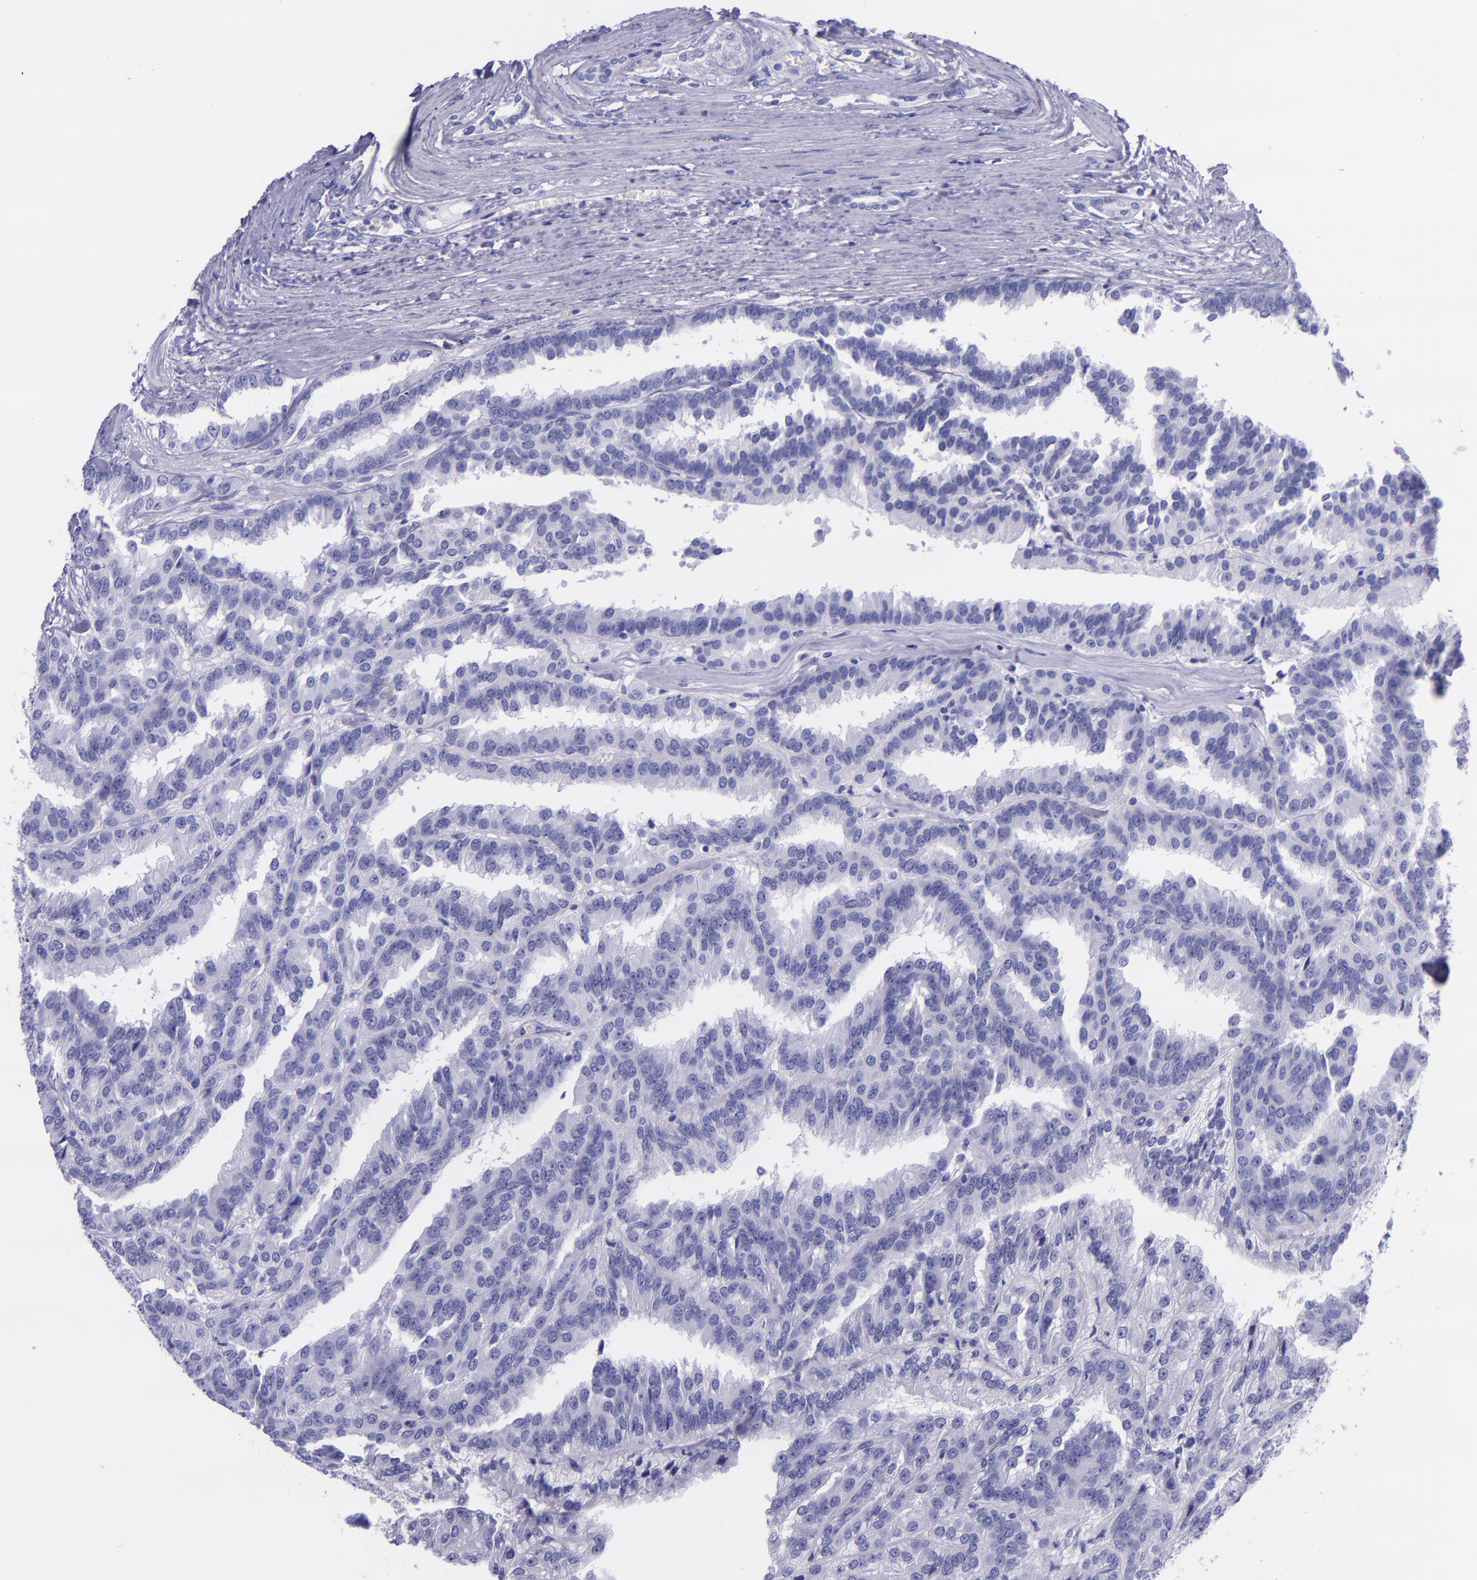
{"staining": {"intensity": "negative", "quantity": "none", "location": "none"}, "tissue": "renal cancer", "cell_type": "Tumor cells", "image_type": "cancer", "snomed": [{"axis": "morphology", "description": "Adenocarcinoma, NOS"}, {"axis": "topography", "description": "Kidney"}], "caption": "Immunohistochemical staining of renal cancer demonstrates no significant expression in tumor cells.", "gene": "MBP", "patient": {"sex": "male", "age": 46}}